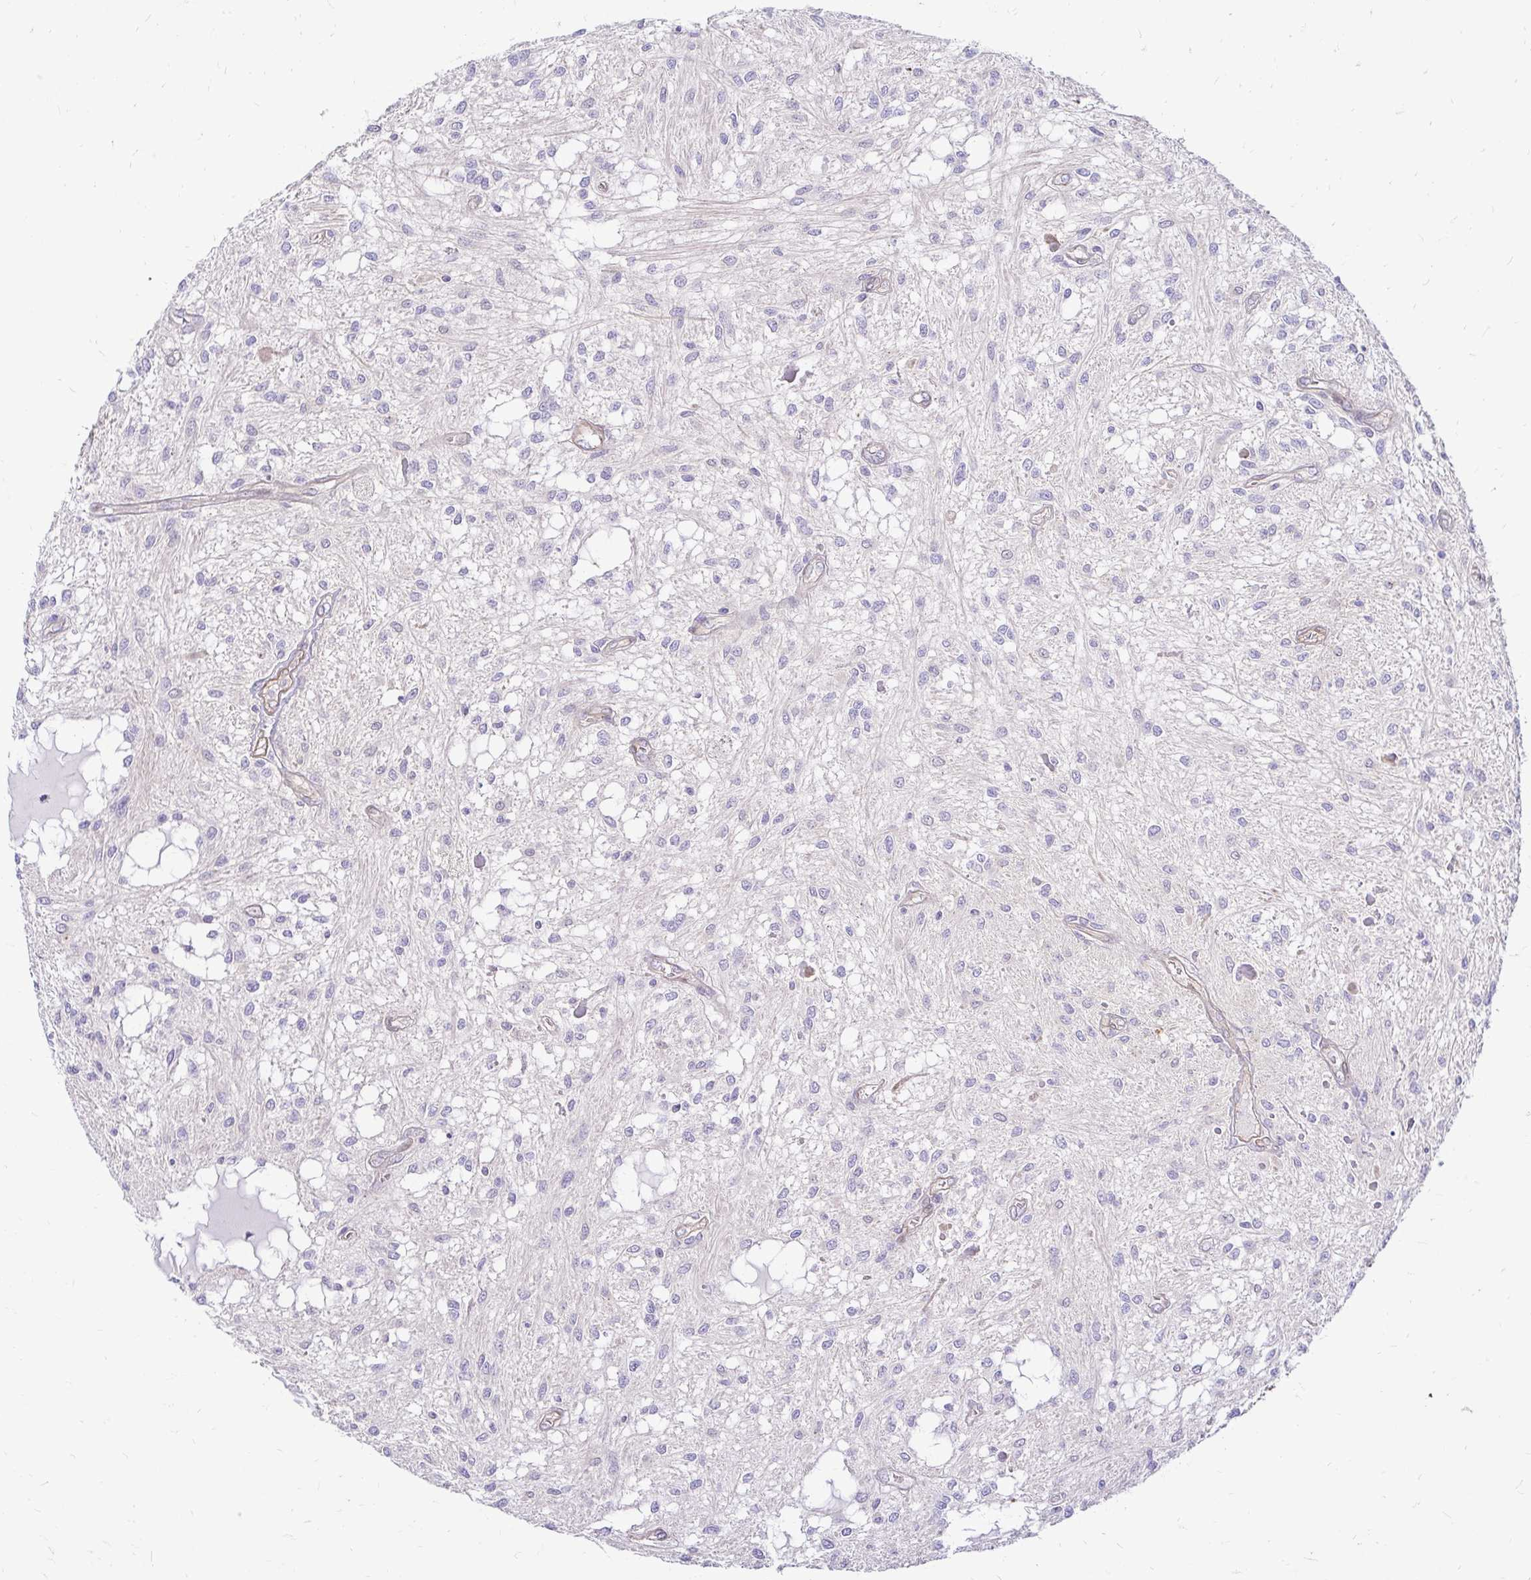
{"staining": {"intensity": "negative", "quantity": "none", "location": "none"}, "tissue": "glioma", "cell_type": "Tumor cells", "image_type": "cancer", "snomed": [{"axis": "morphology", "description": "Glioma, malignant, Low grade"}, {"axis": "topography", "description": "Cerebellum"}], "caption": "Immunohistochemistry (IHC) of human low-grade glioma (malignant) exhibits no positivity in tumor cells. (DAB immunohistochemistry (IHC), high magnification).", "gene": "YAP1", "patient": {"sex": "female", "age": 14}}